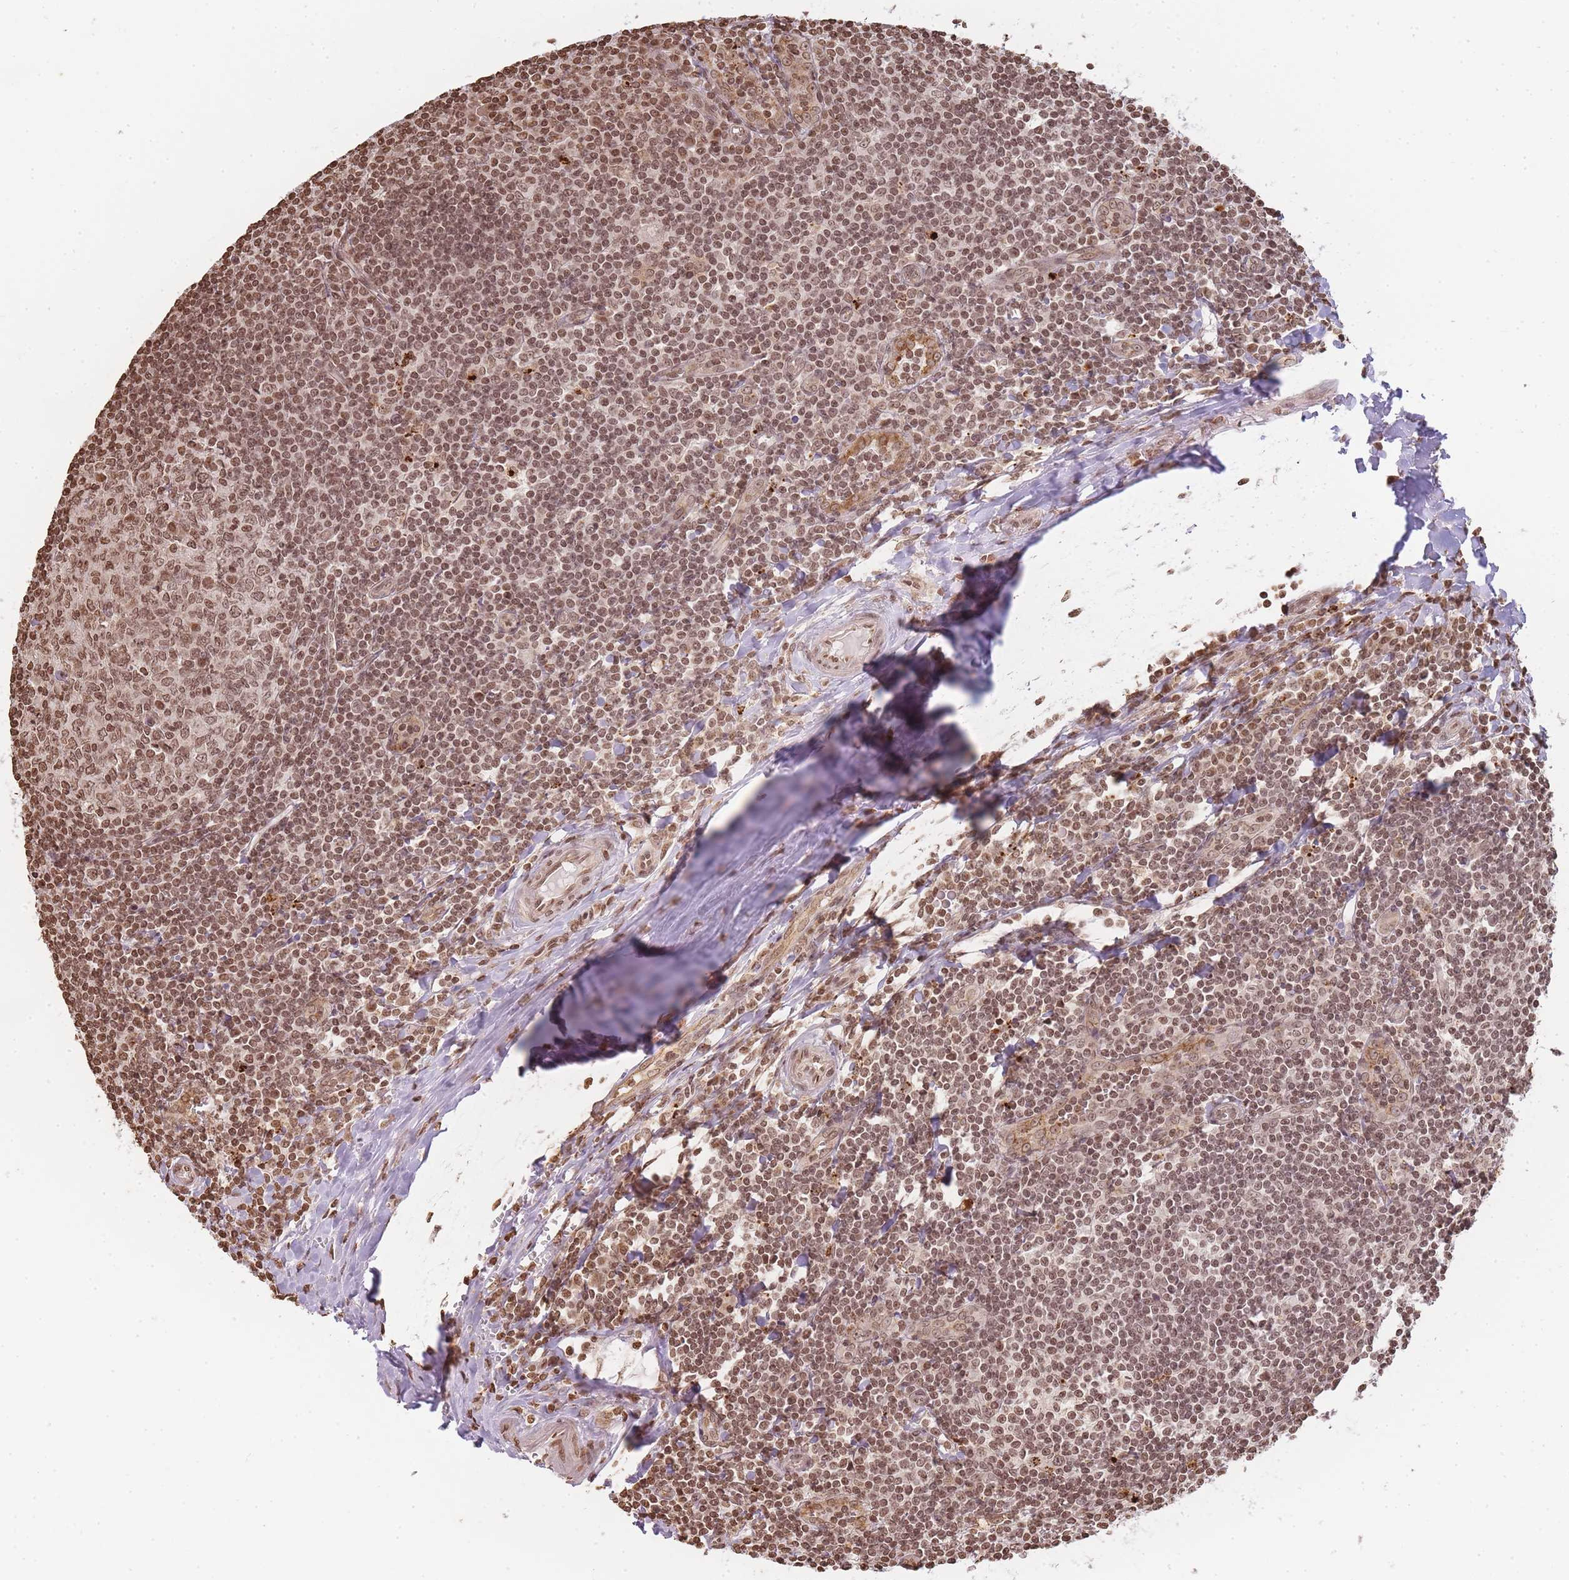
{"staining": {"intensity": "moderate", "quantity": ">75%", "location": "nuclear"}, "tissue": "tonsil", "cell_type": "Germinal center cells", "image_type": "normal", "snomed": [{"axis": "morphology", "description": "Normal tissue, NOS"}, {"axis": "topography", "description": "Tonsil"}], "caption": "Protein analysis of benign tonsil demonstrates moderate nuclear positivity in about >75% of germinal center cells.", "gene": "WWTR1", "patient": {"sex": "male", "age": 27}}